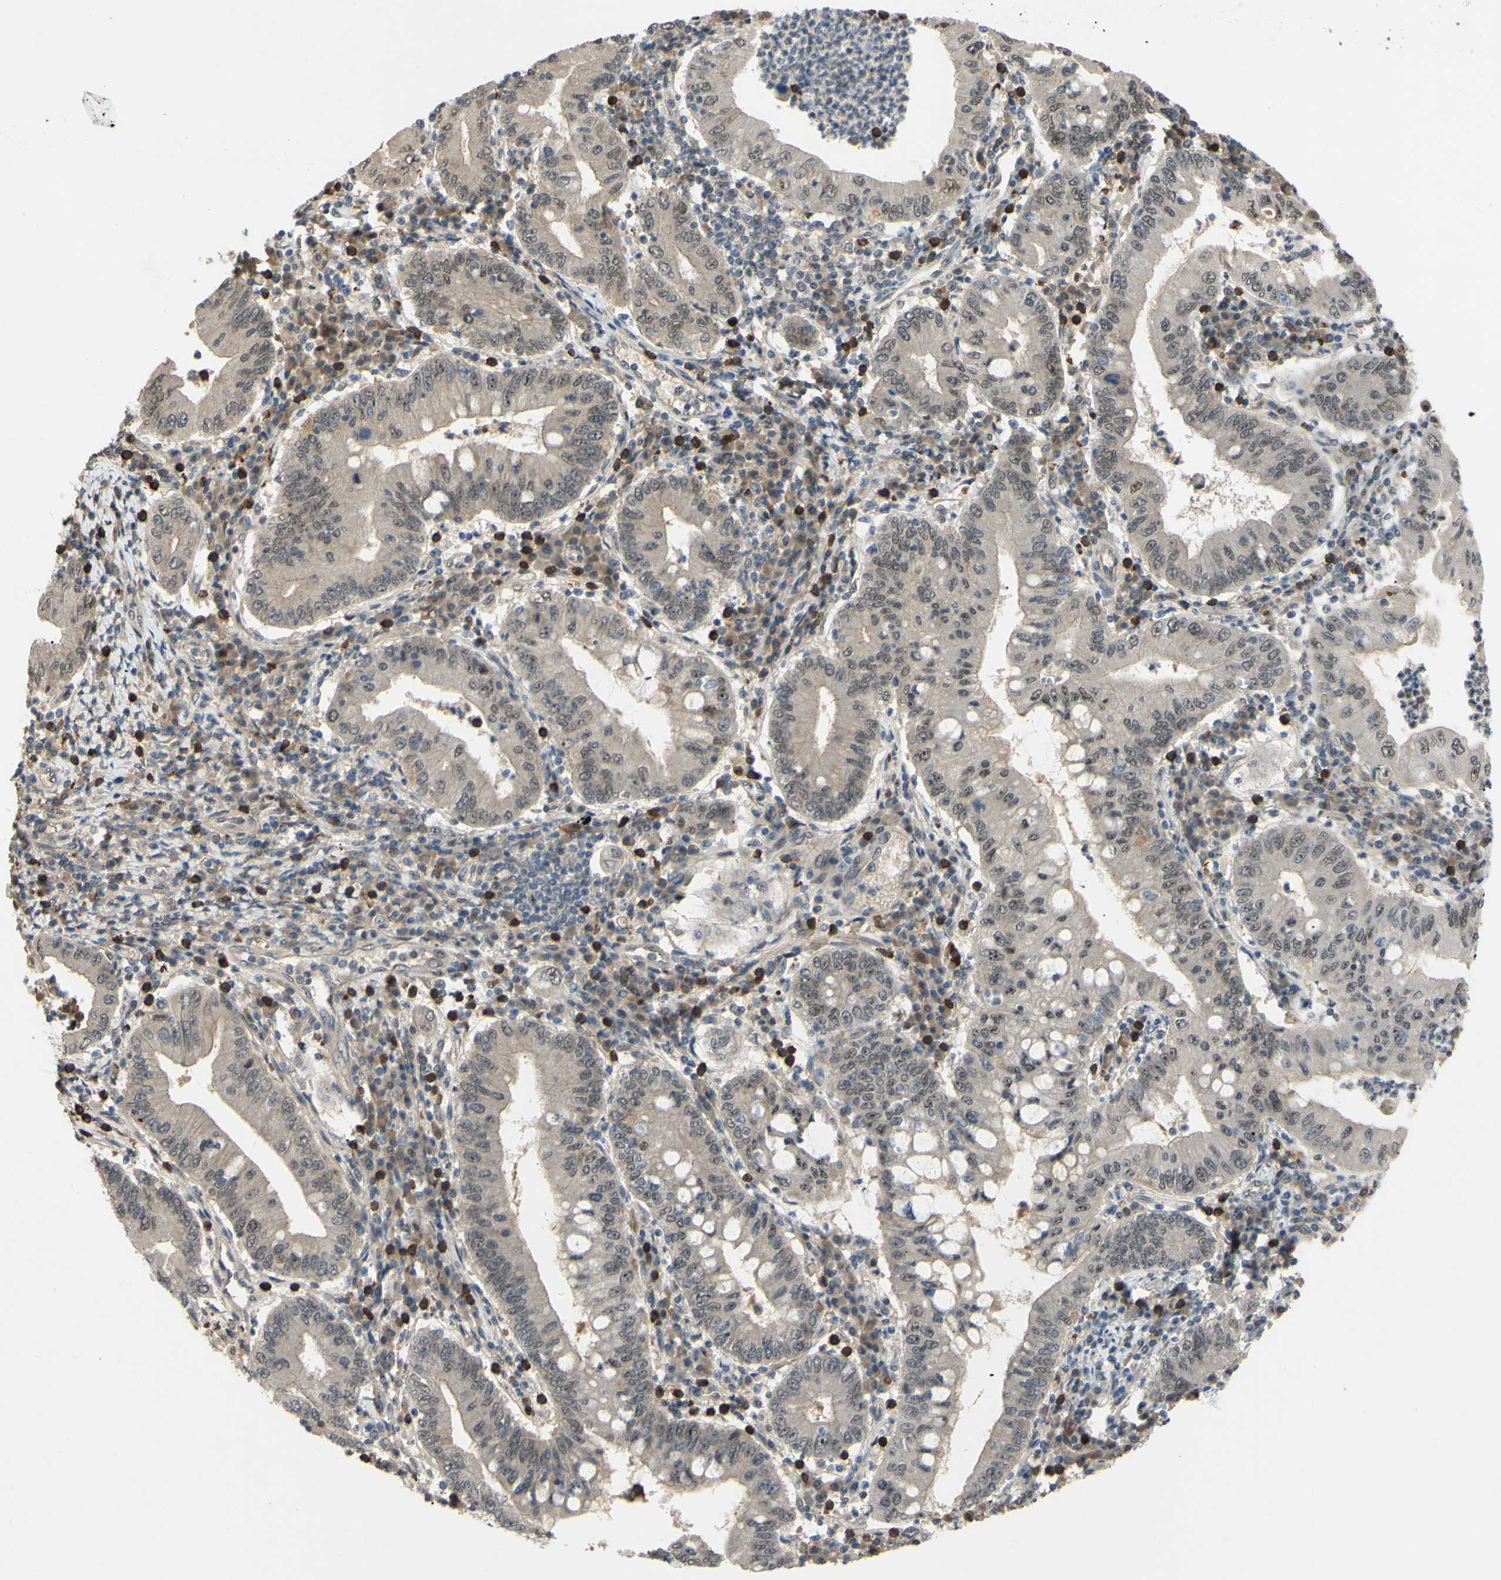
{"staining": {"intensity": "weak", "quantity": ">75%", "location": "cytoplasmic/membranous"}, "tissue": "stomach cancer", "cell_type": "Tumor cells", "image_type": "cancer", "snomed": [{"axis": "morphology", "description": "Normal tissue, NOS"}, {"axis": "morphology", "description": "Adenocarcinoma, NOS"}, {"axis": "topography", "description": "Esophagus"}, {"axis": "topography", "description": "Stomach, upper"}, {"axis": "topography", "description": "Peripheral nerve tissue"}], "caption": "Stomach adenocarcinoma tissue displays weak cytoplasmic/membranous staining in approximately >75% of tumor cells, visualized by immunohistochemistry. (Brightfield microscopy of DAB IHC at high magnification).", "gene": "ALK", "patient": {"sex": "male", "age": 62}}